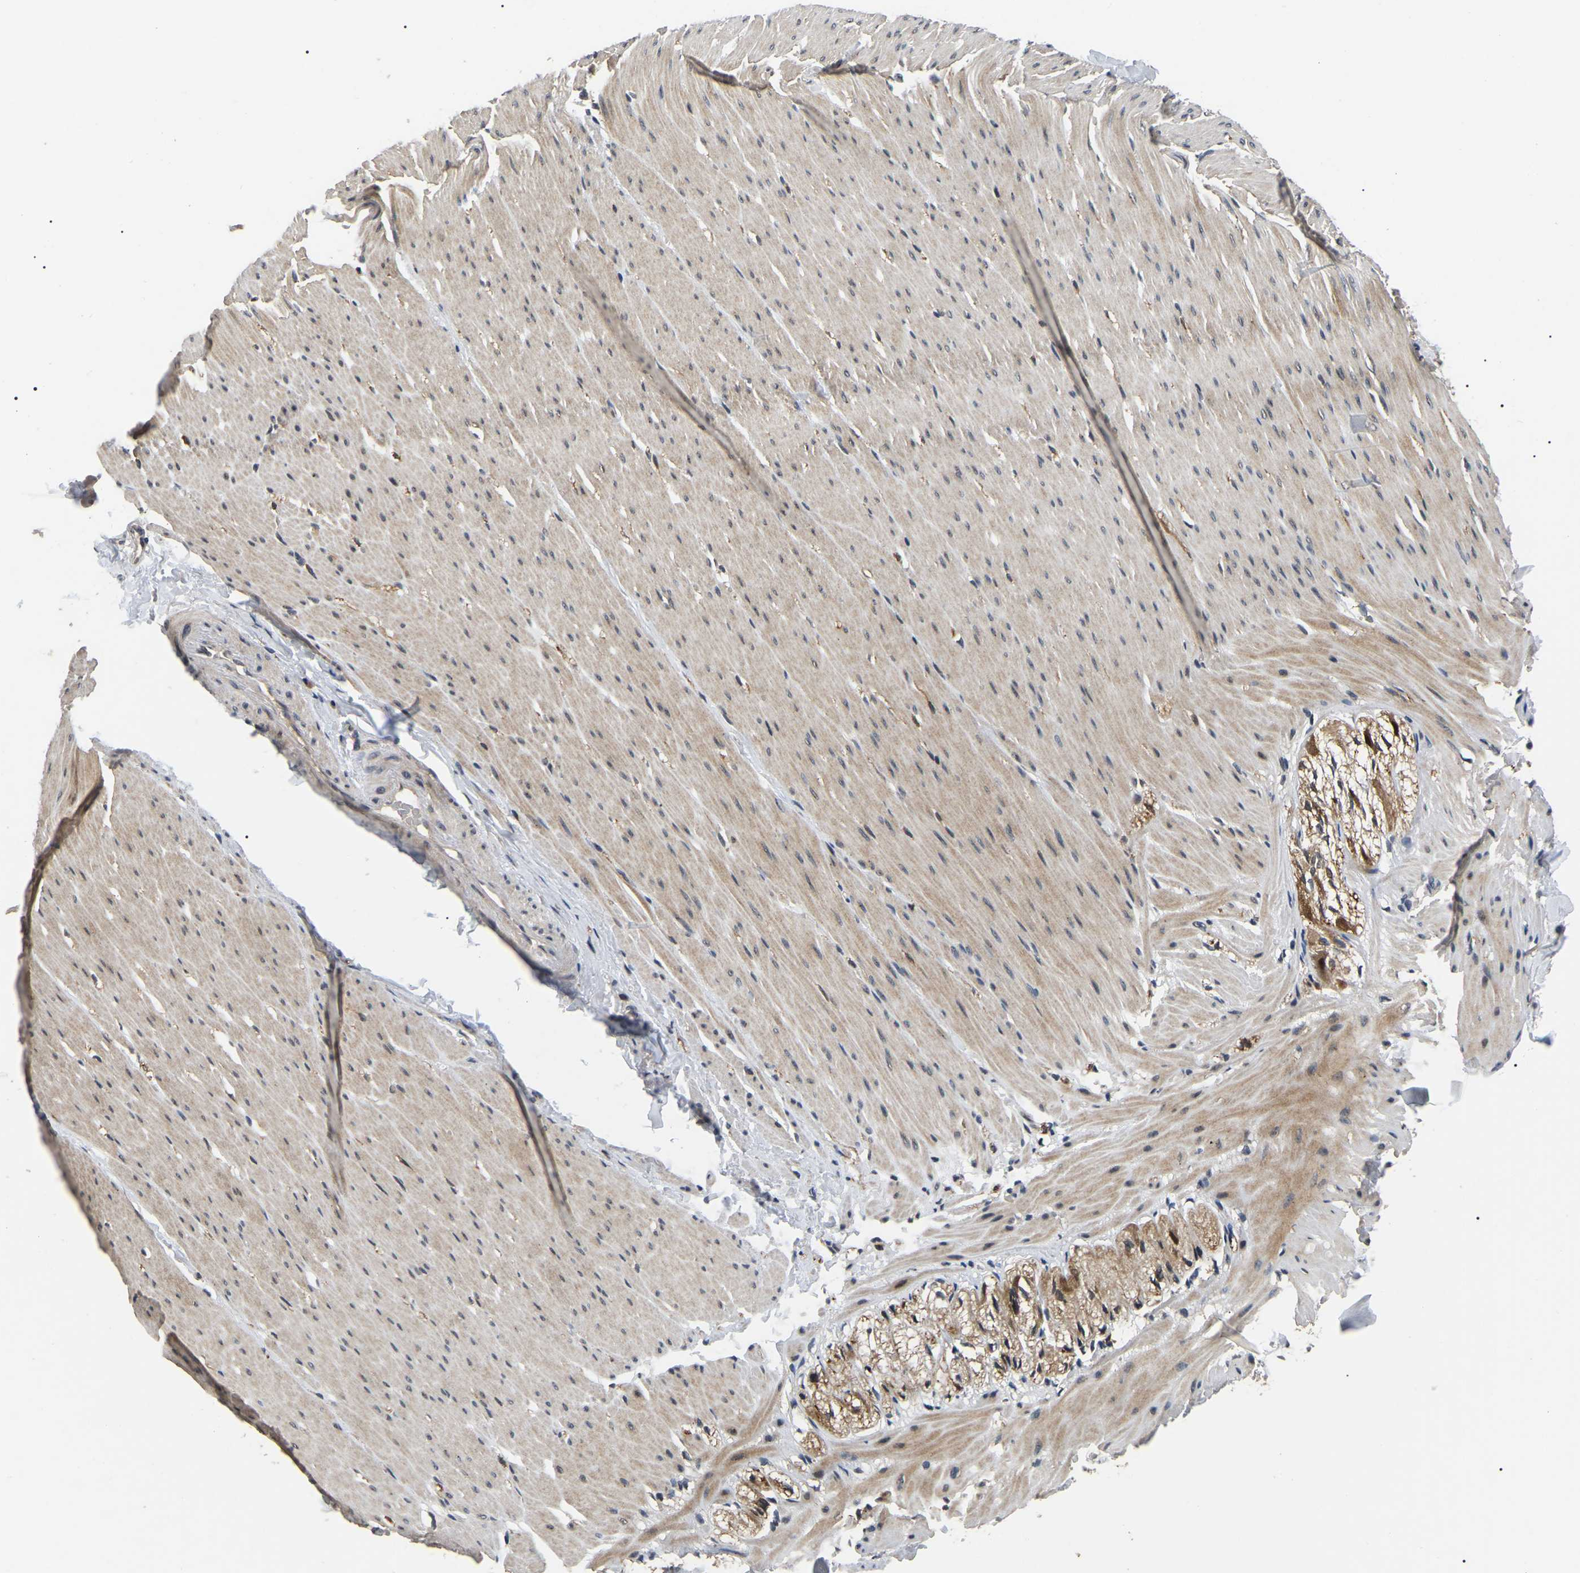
{"staining": {"intensity": "weak", "quantity": "25%-75%", "location": "cytoplasmic/membranous"}, "tissue": "smooth muscle", "cell_type": "Smooth muscle cells", "image_type": "normal", "snomed": [{"axis": "morphology", "description": "Normal tissue, NOS"}, {"axis": "topography", "description": "Smooth muscle"}, {"axis": "topography", "description": "Colon"}], "caption": "Smooth muscle stained for a protein (brown) shows weak cytoplasmic/membranous positive positivity in about 25%-75% of smooth muscle cells.", "gene": "PPM1E", "patient": {"sex": "male", "age": 67}}